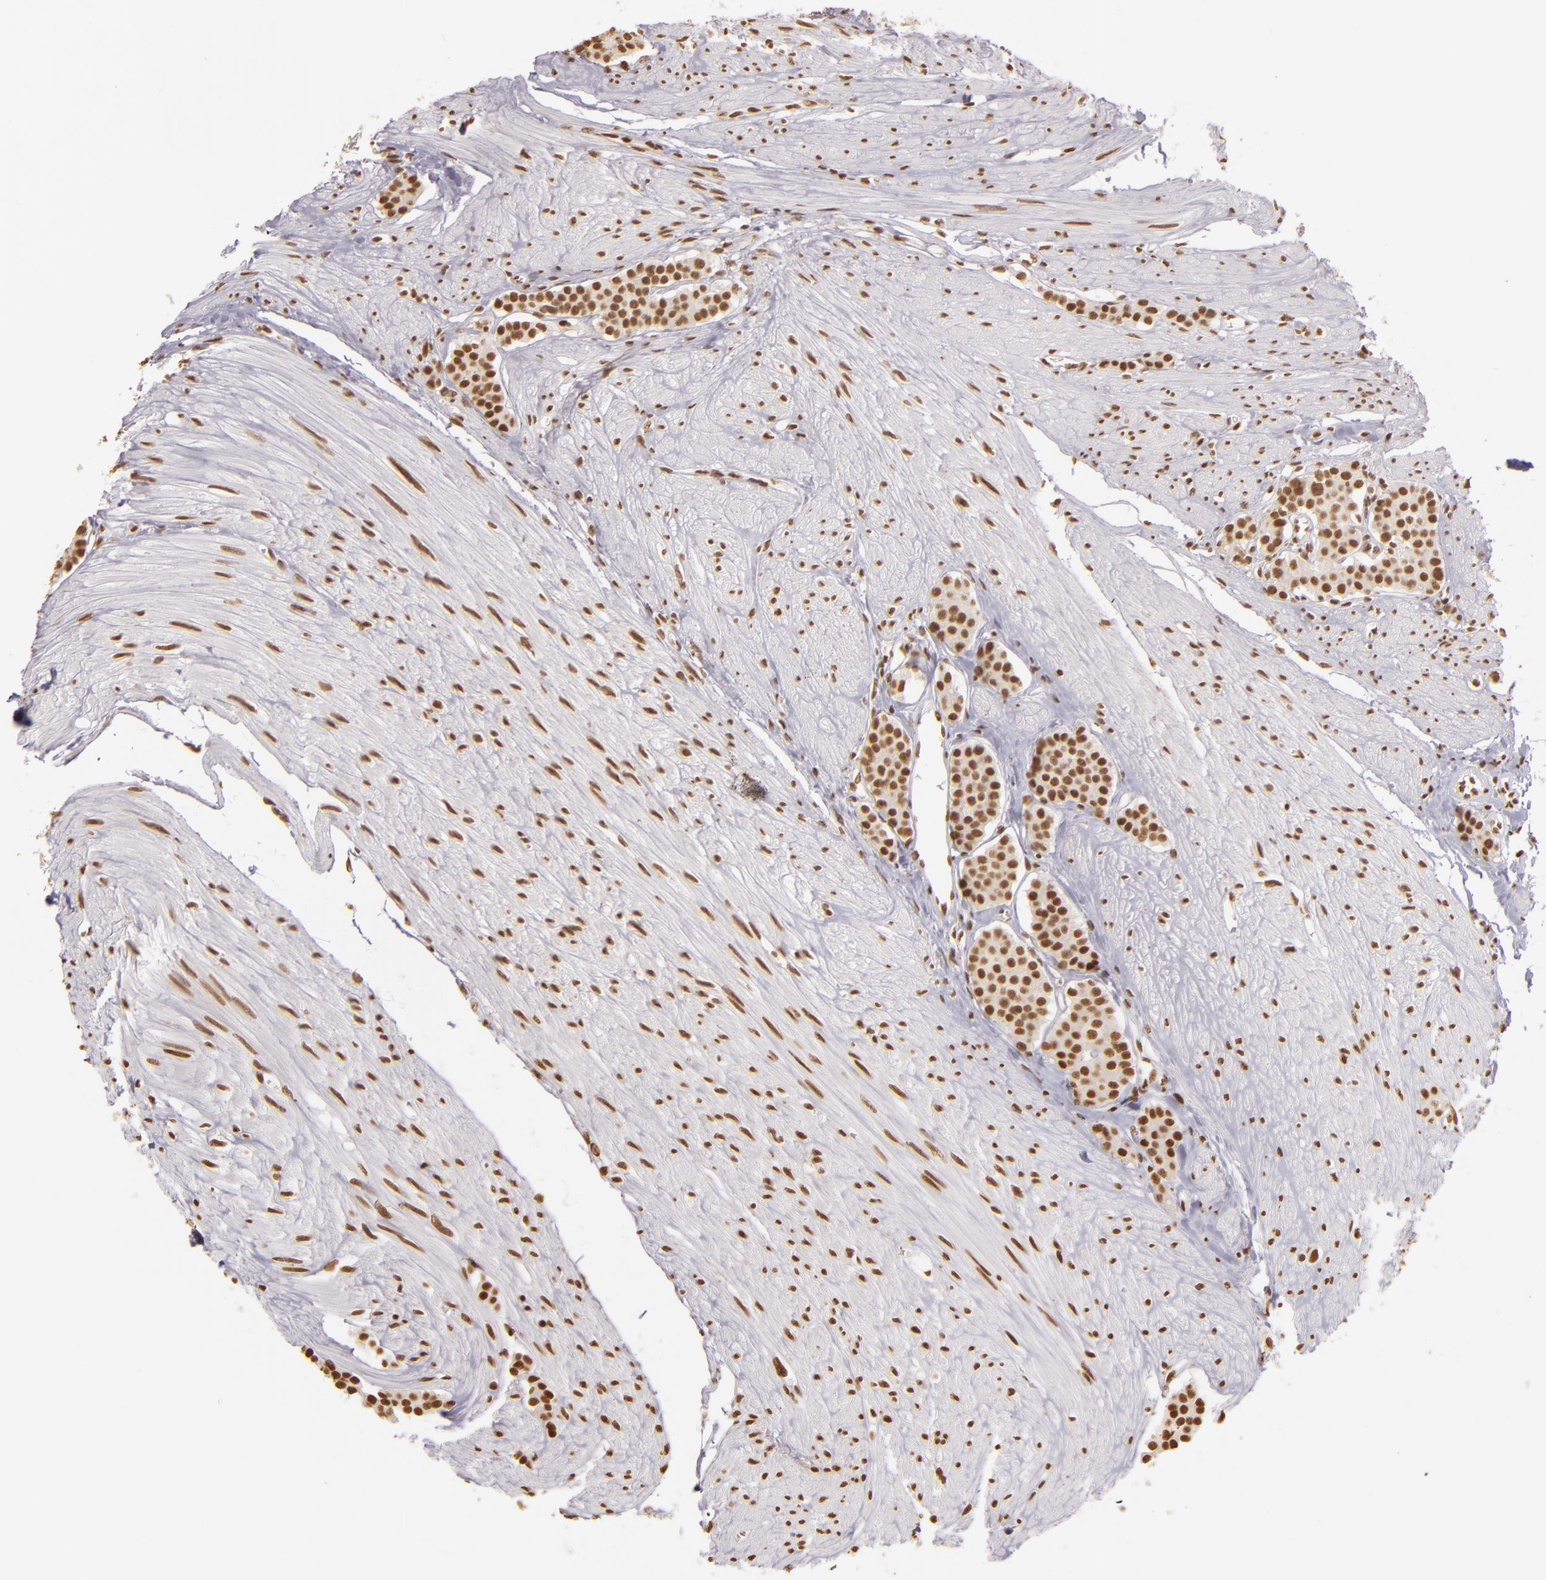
{"staining": {"intensity": "moderate", "quantity": ">75%", "location": "nuclear"}, "tissue": "carcinoid", "cell_type": "Tumor cells", "image_type": "cancer", "snomed": [{"axis": "morphology", "description": "Carcinoid, malignant, NOS"}, {"axis": "topography", "description": "Small intestine"}], "caption": "Immunohistochemical staining of malignant carcinoid reveals medium levels of moderate nuclear staining in about >75% of tumor cells. (brown staining indicates protein expression, while blue staining denotes nuclei).", "gene": "PAPOLA", "patient": {"sex": "male", "age": 60}}